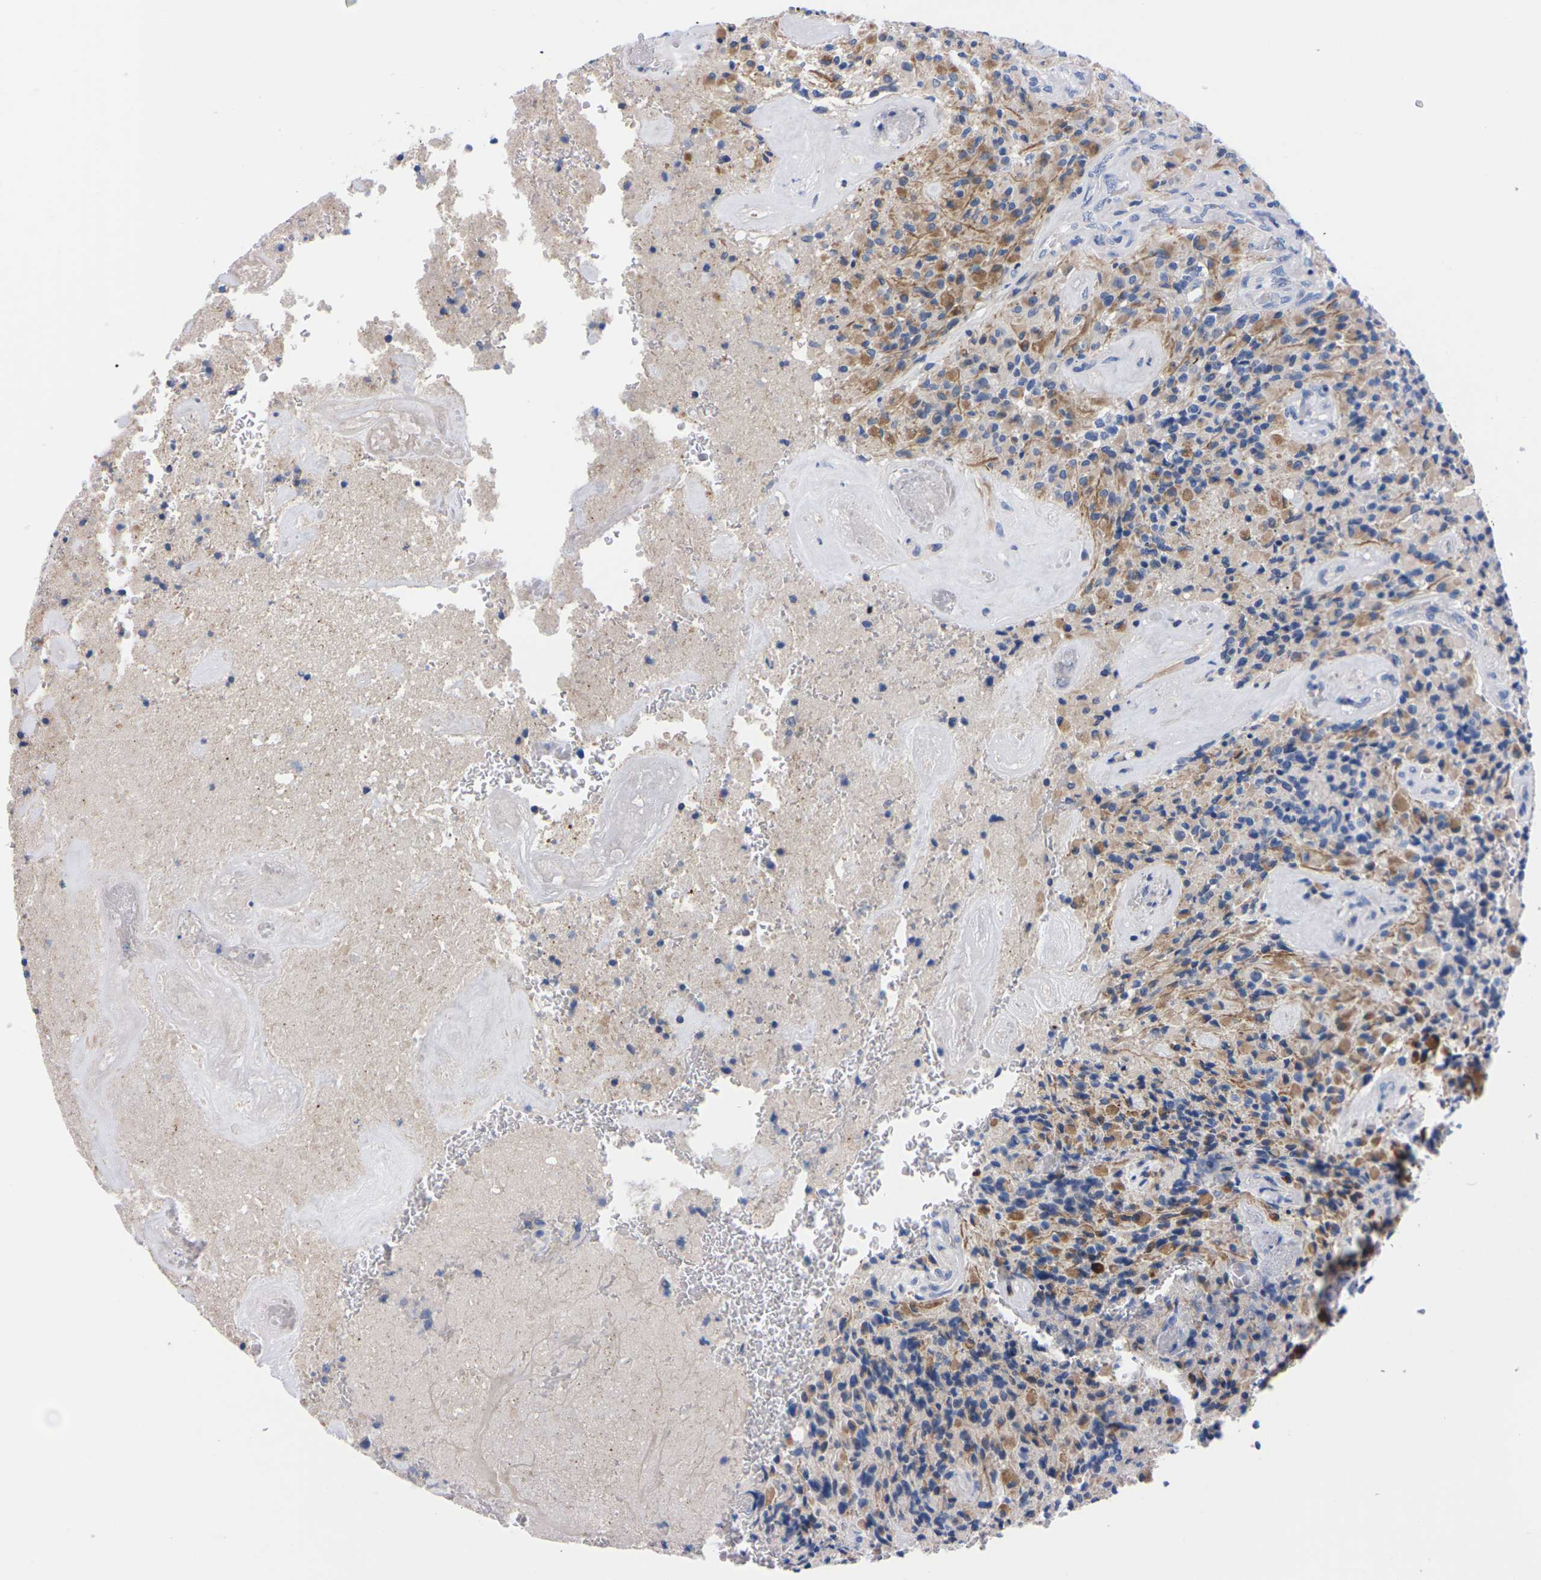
{"staining": {"intensity": "moderate", "quantity": "25%-75%", "location": "cytoplasmic/membranous"}, "tissue": "glioma", "cell_type": "Tumor cells", "image_type": "cancer", "snomed": [{"axis": "morphology", "description": "Glioma, malignant, High grade"}, {"axis": "topography", "description": "Brain"}], "caption": "A histopathology image of high-grade glioma (malignant) stained for a protein reveals moderate cytoplasmic/membranous brown staining in tumor cells.", "gene": "FAM210A", "patient": {"sex": "male", "age": 71}}